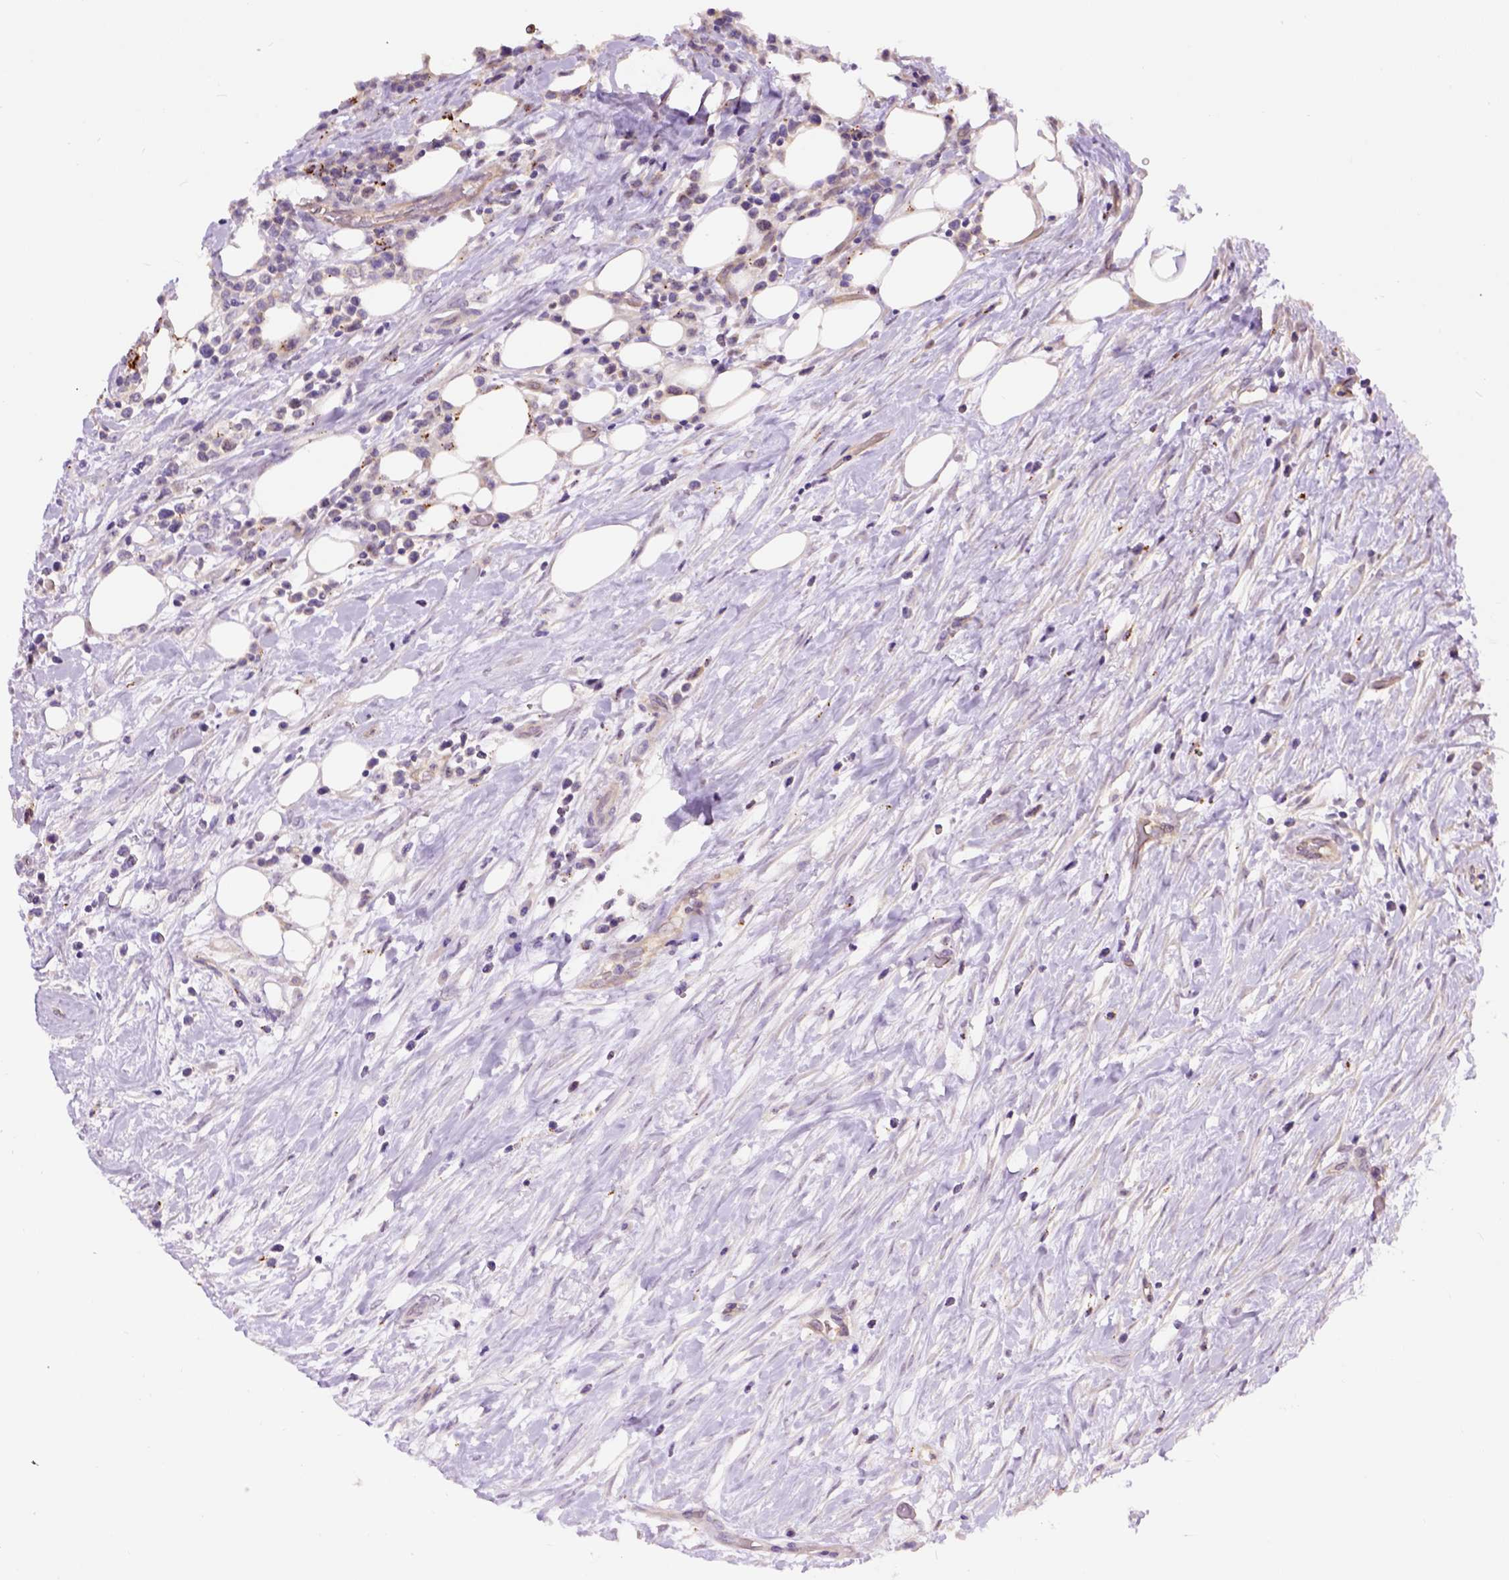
{"staining": {"intensity": "negative", "quantity": "none", "location": "none"}, "tissue": "lymphoma", "cell_type": "Tumor cells", "image_type": "cancer", "snomed": [{"axis": "morphology", "description": "Malignant lymphoma, non-Hodgkin's type, High grade"}, {"axis": "topography", "description": "Soft tissue"}], "caption": "DAB immunohistochemical staining of human high-grade malignant lymphoma, non-Hodgkin's type exhibits no significant positivity in tumor cells. (DAB (3,3'-diaminobenzidine) IHC with hematoxylin counter stain).", "gene": "KAZN", "patient": {"sex": "female", "age": 56}}